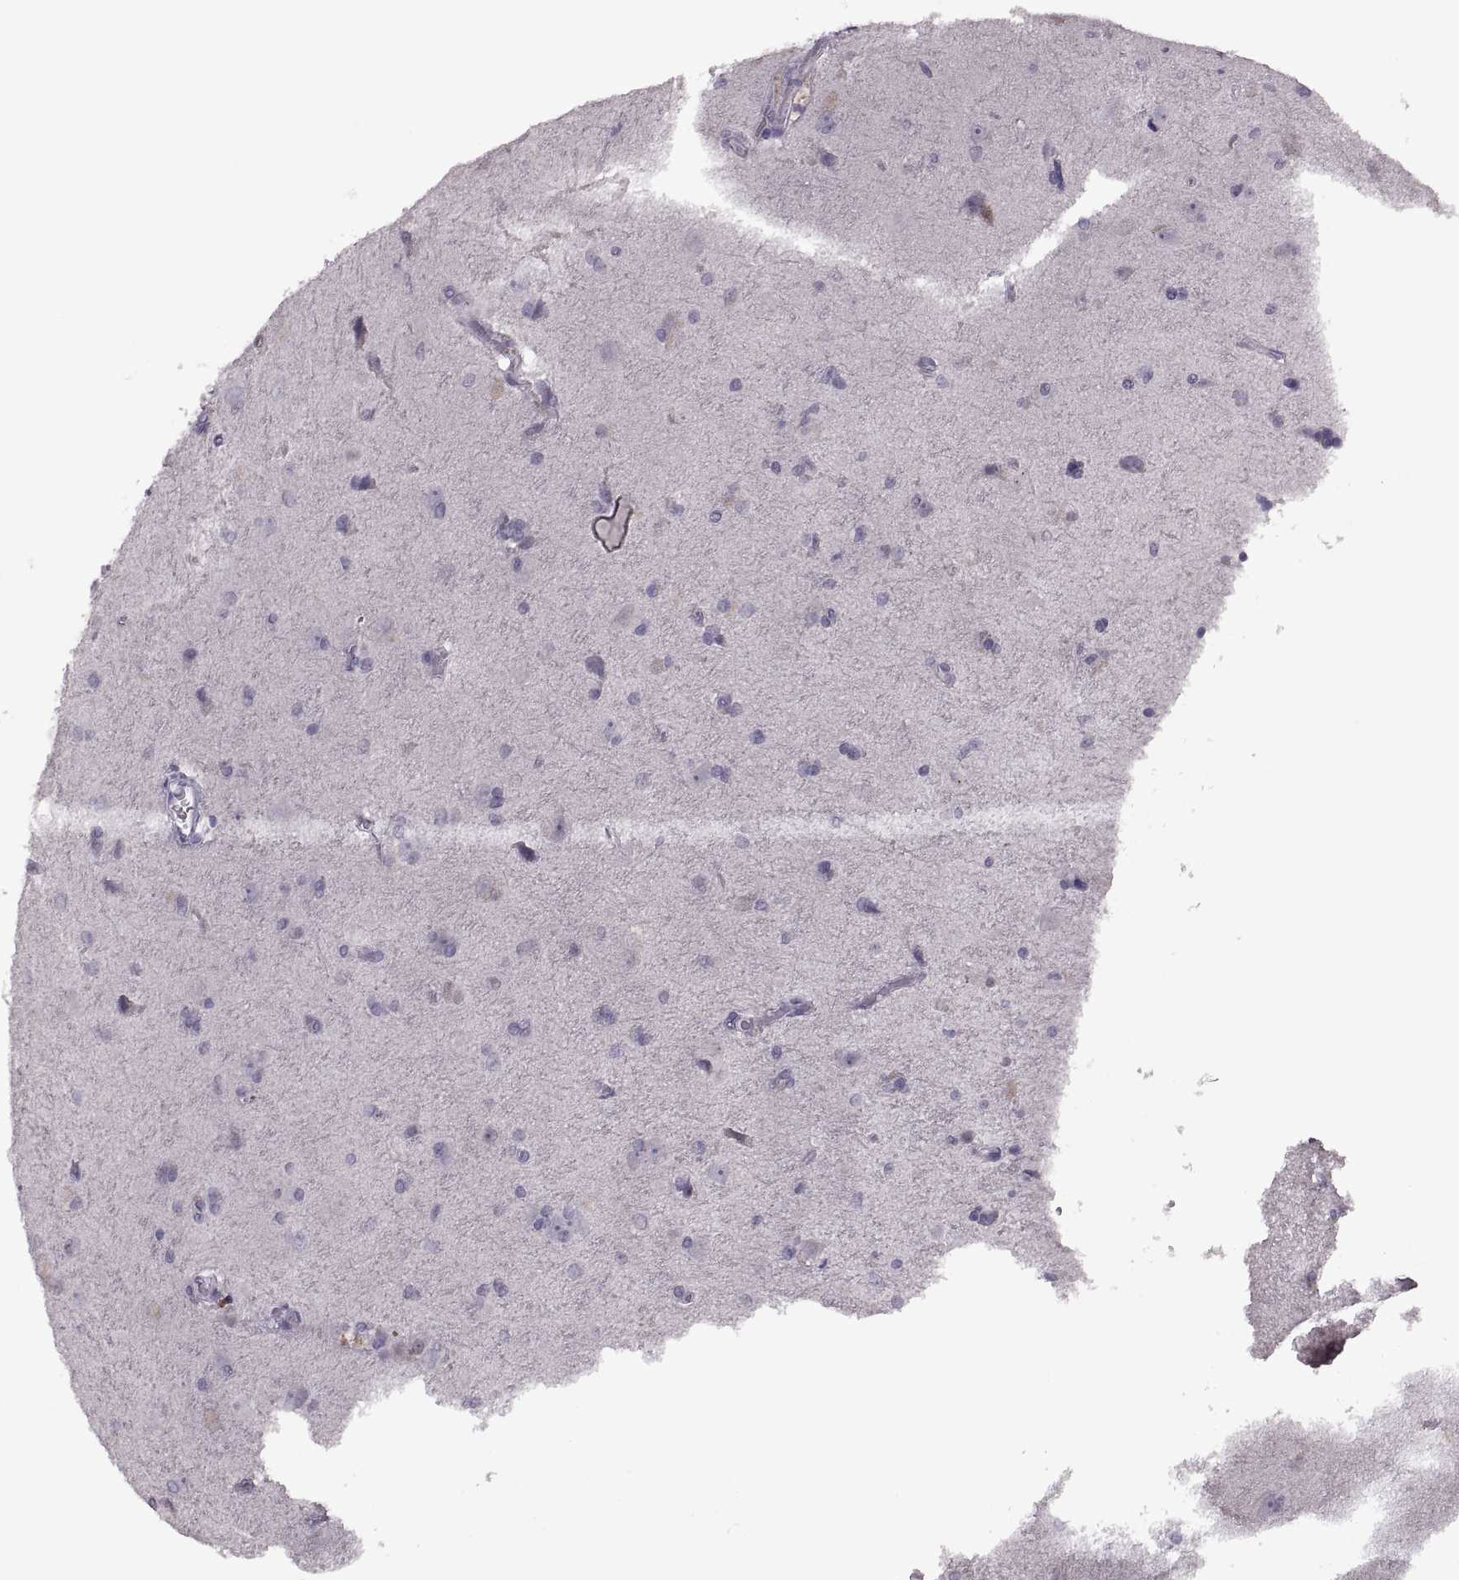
{"staining": {"intensity": "negative", "quantity": "none", "location": "none"}, "tissue": "glioma", "cell_type": "Tumor cells", "image_type": "cancer", "snomed": [{"axis": "morphology", "description": "Glioma, malignant, Low grade"}, {"axis": "topography", "description": "Brain"}], "caption": "Protein analysis of glioma reveals no significant positivity in tumor cells.", "gene": "PAGE5", "patient": {"sex": "male", "age": 58}}